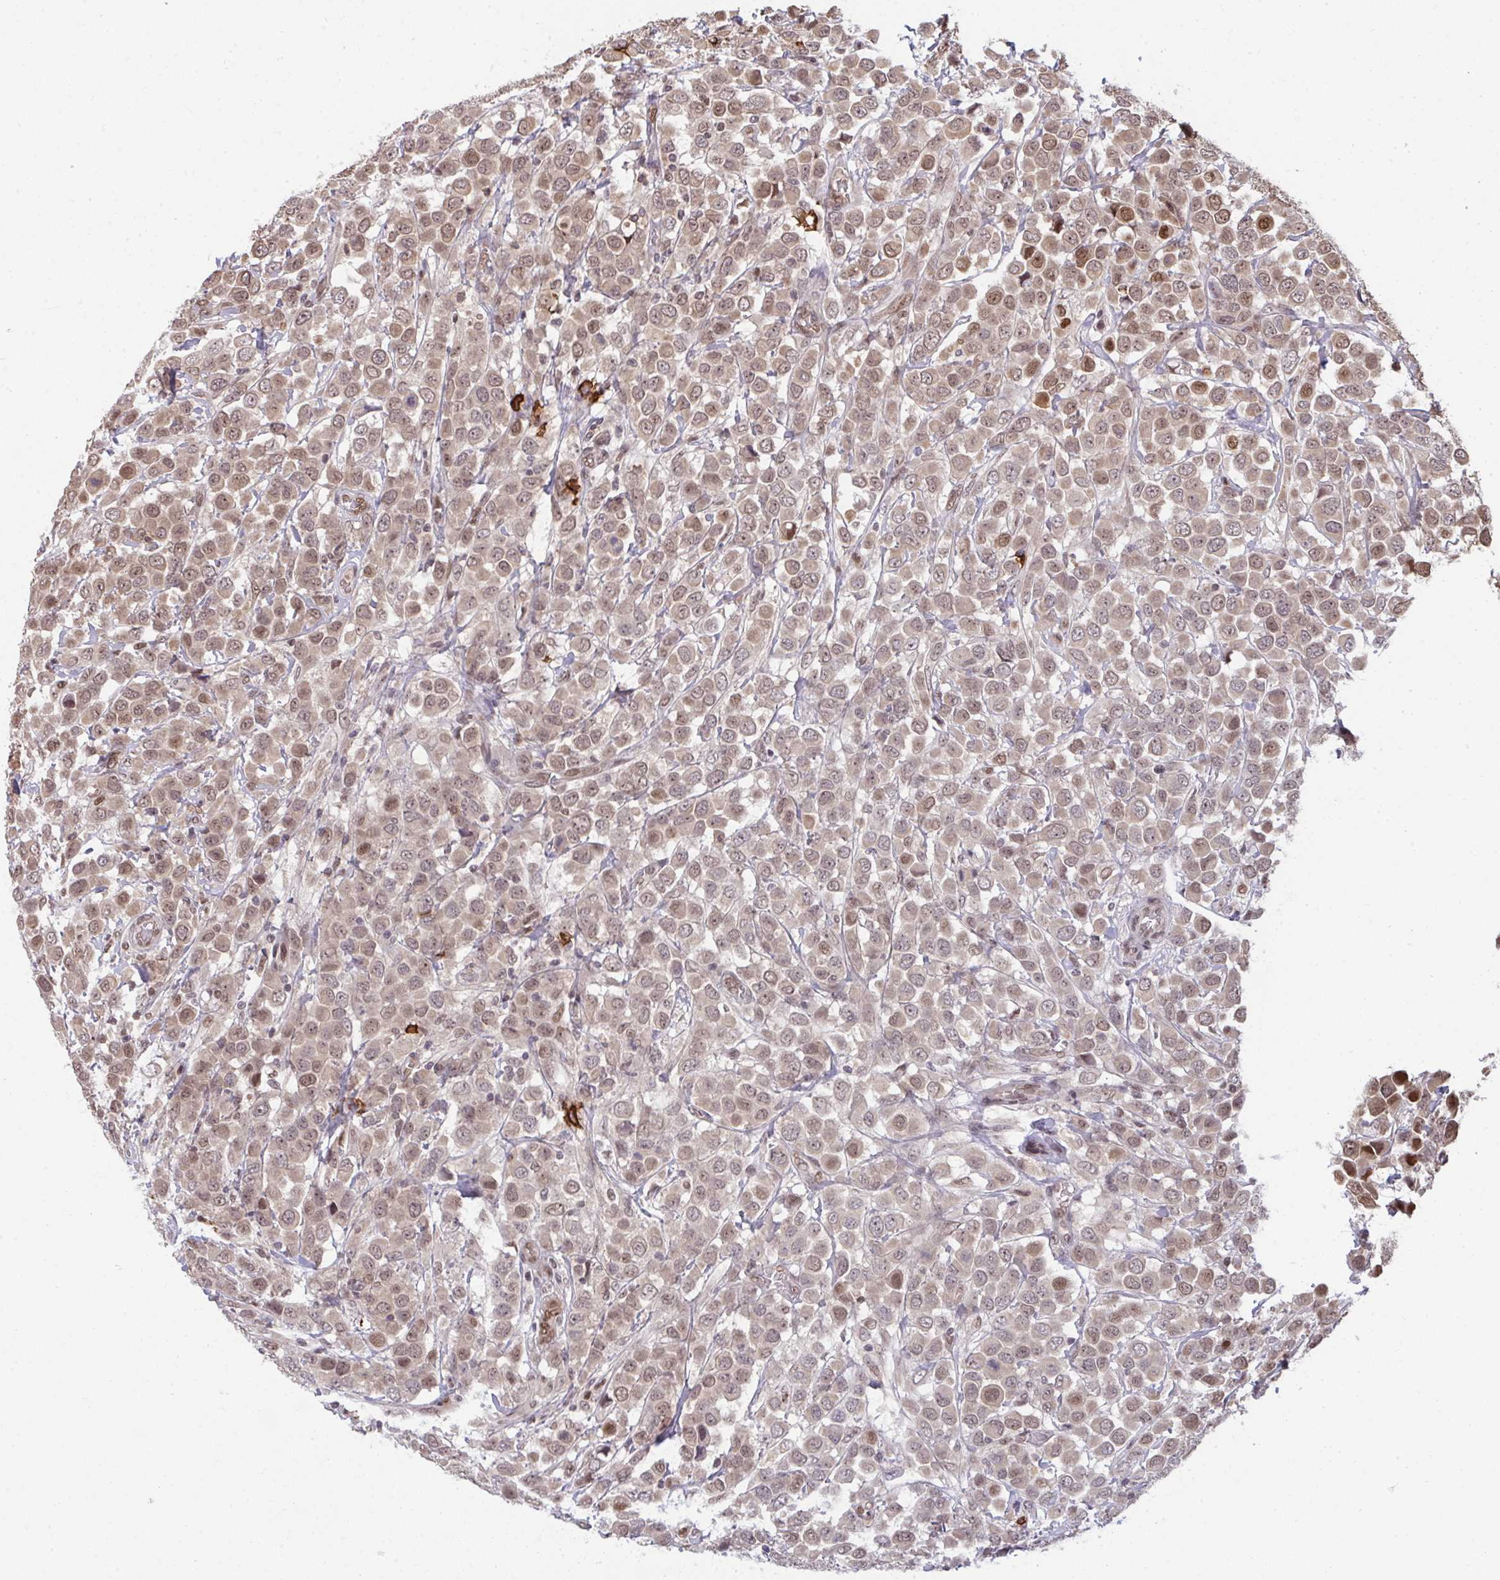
{"staining": {"intensity": "moderate", "quantity": ">75%", "location": "nuclear"}, "tissue": "breast cancer", "cell_type": "Tumor cells", "image_type": "cancer", "snomed": [{"axis": "morphology", "description": "Duct carcinoma"}, {"axis": "topography", "description": "Breast"}], "caption": "A micrograph showing moderate nuclear expression in approximately >75% of tumor cells in intraductal carcinoma (breast), as visualized by brown immunohistochemical staining.", "gene": "UXT", "patient": {"sex": "female", "age": 61}}